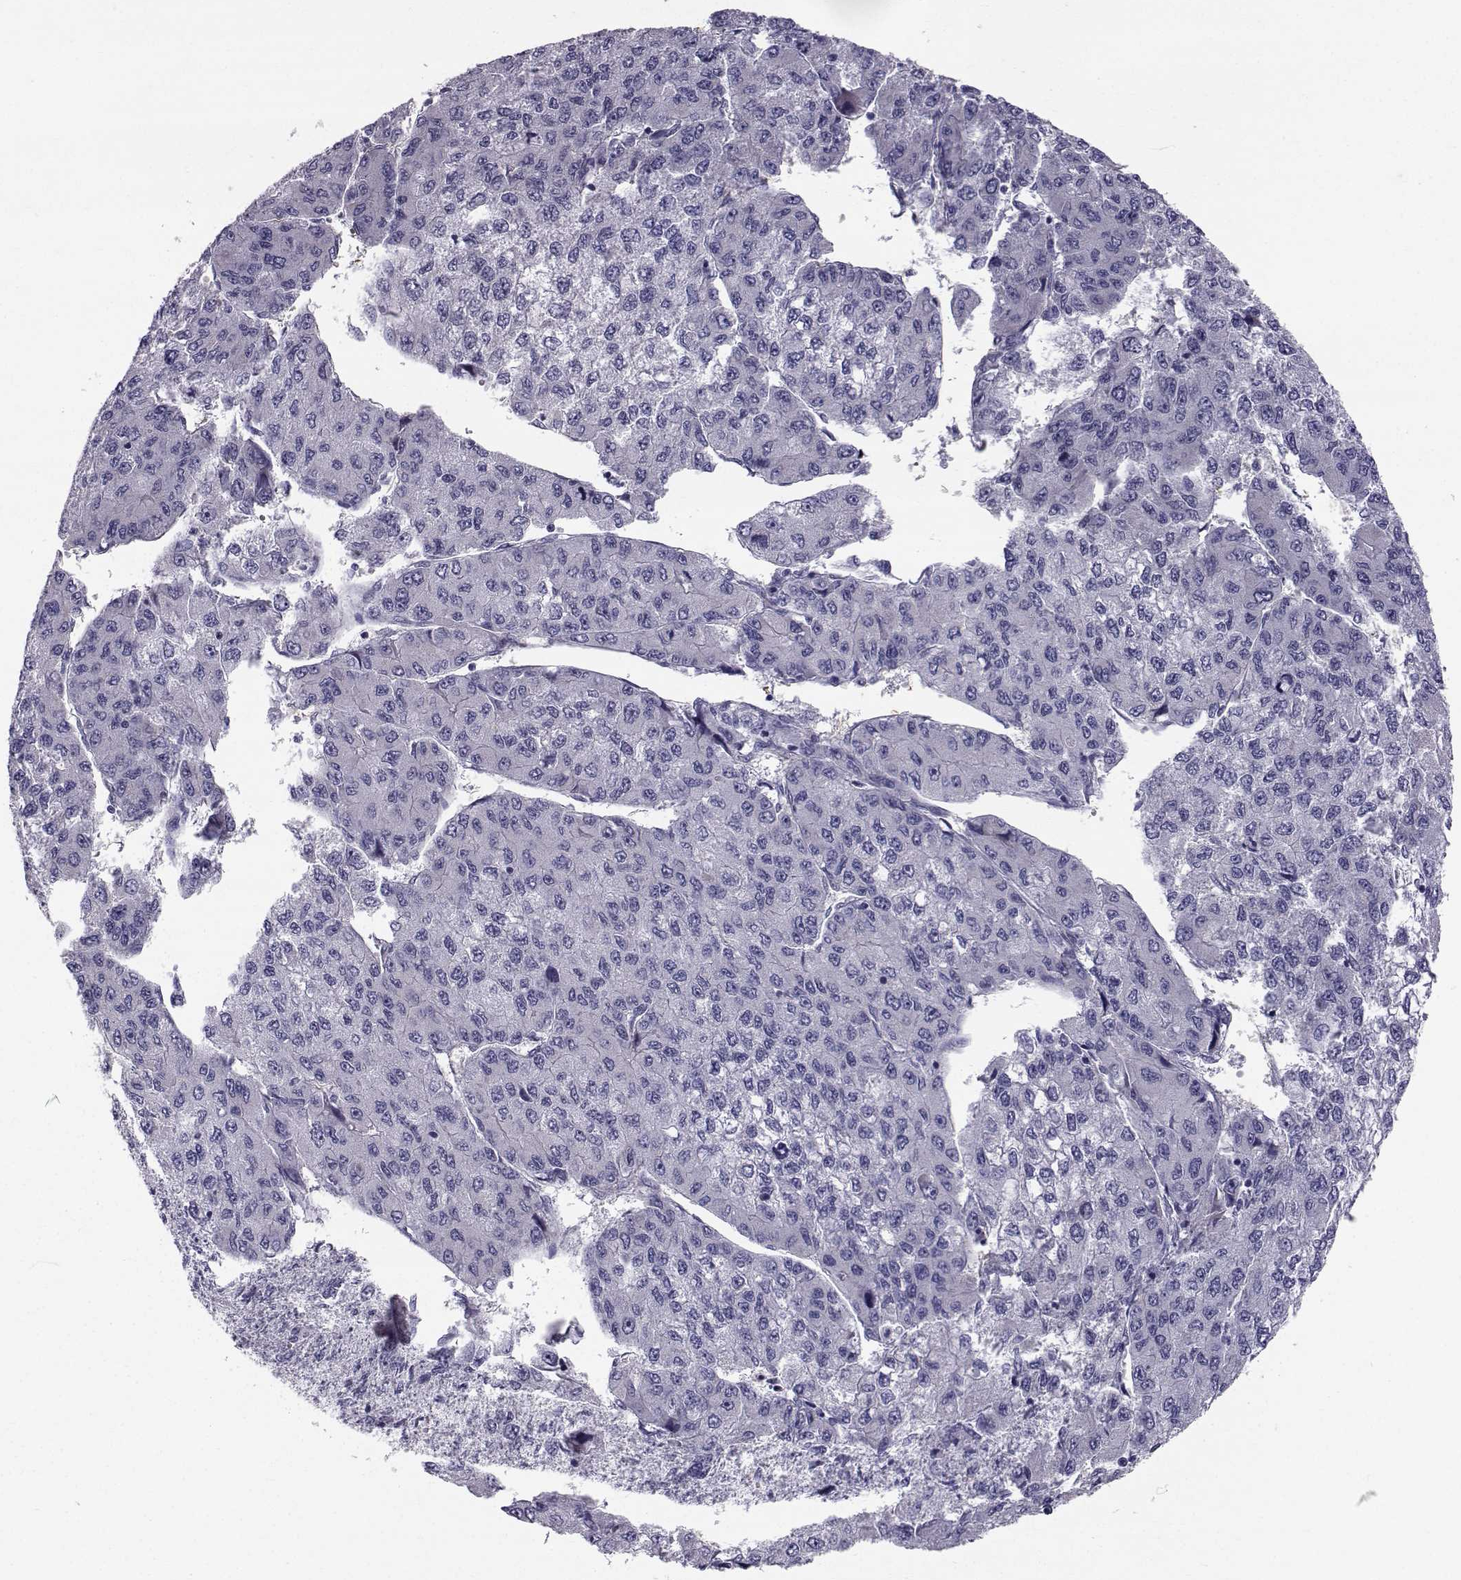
{"staining": {"intensity": "negative", "quantity": "none", "location": "none"}, "tissue": "liver cancer", "cell_type": "Tumor cells", "image_type": "cancer", "snomed": [{"axis": "morphology", "description": "Carcinoma, Hepatocellular, NOS"}, {"axis": "topography", "description": "Liver"}], "caption": "IHC of human liver cancer (hepatocellular carcinoma) displays no positivity in tumor cells.", "gene": "QPCT", "patient": {"sex": "female", "age": 66}}